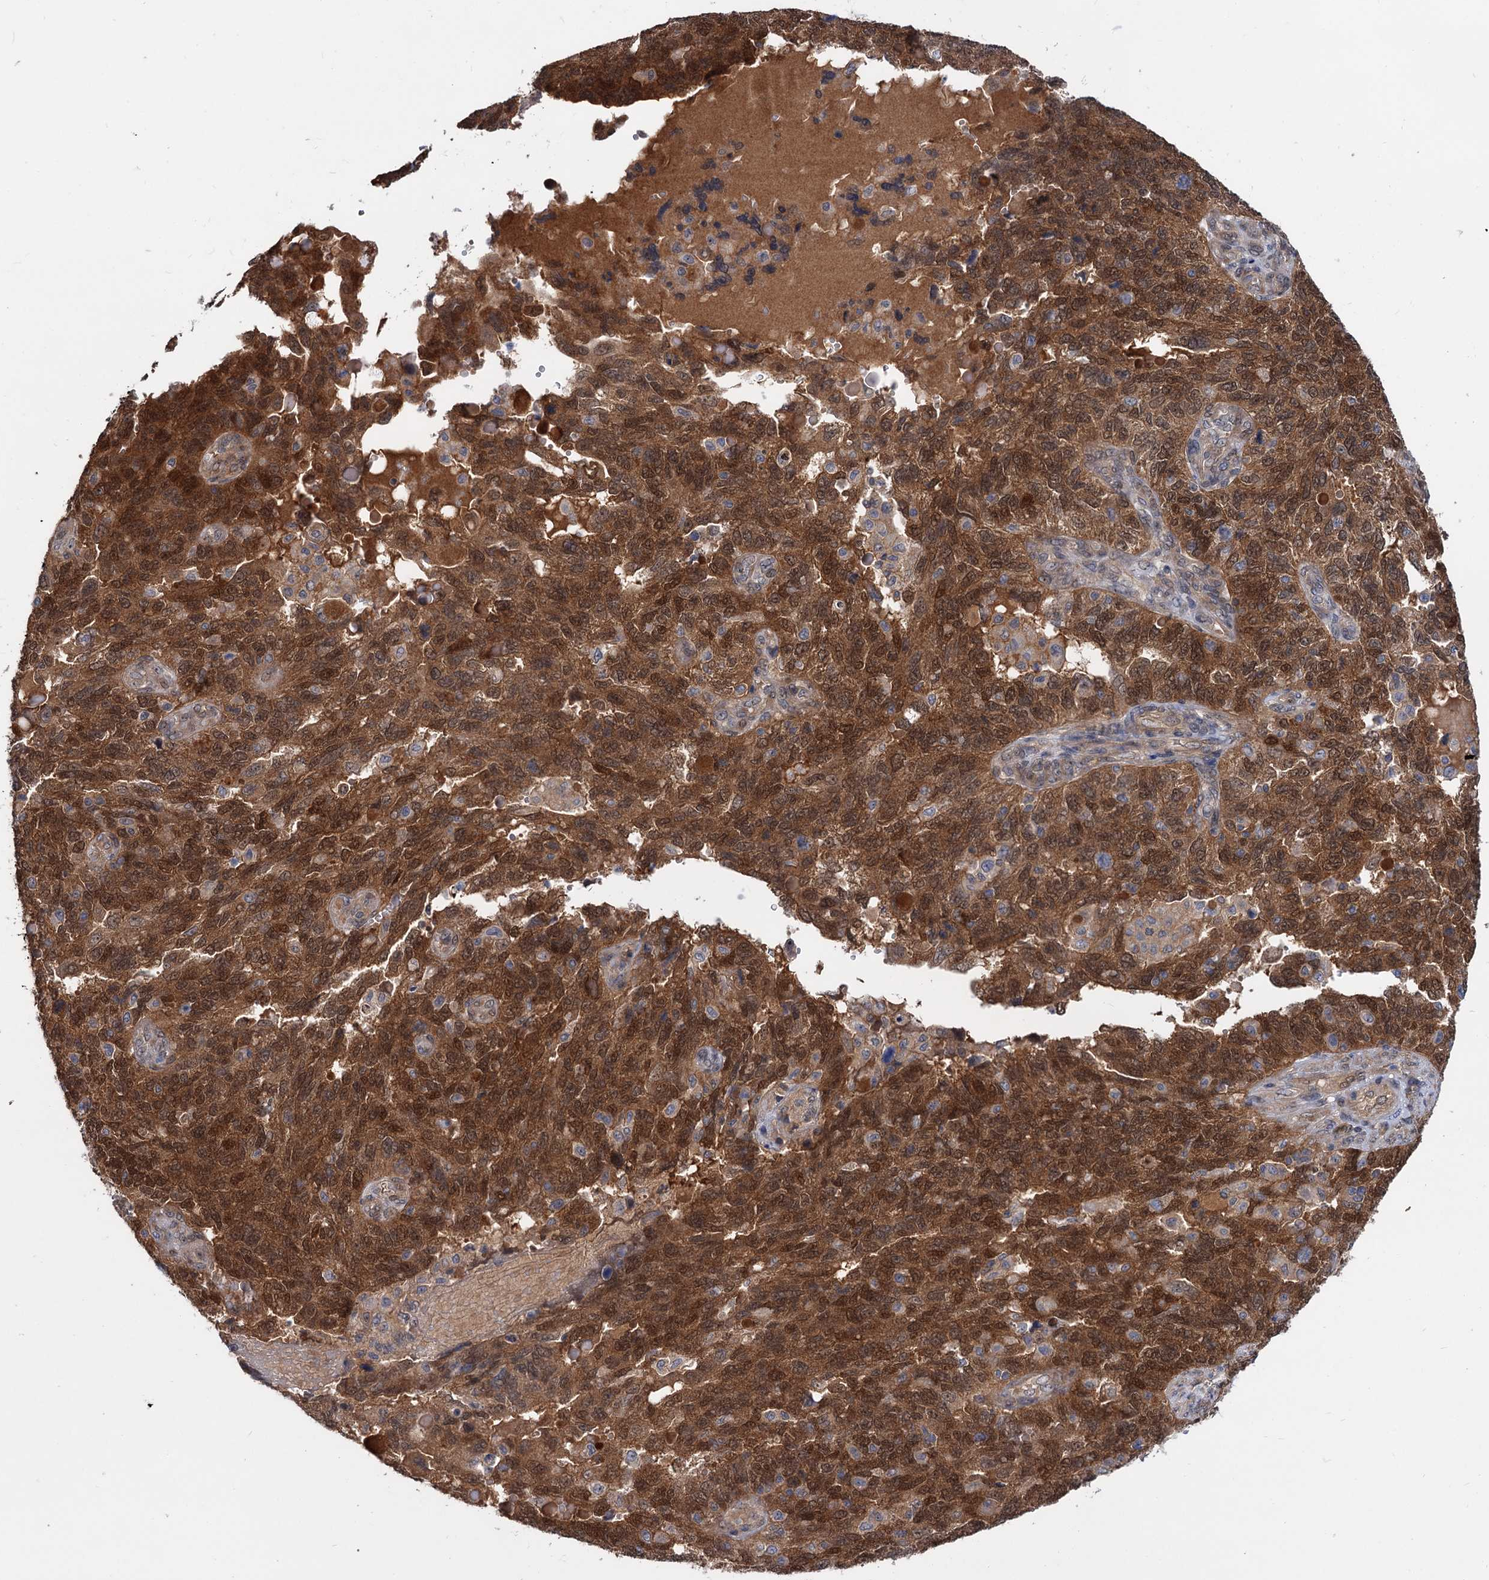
{"staining": {"intensity": "strong", "quantity": ">75%", "location": "cytoplasmic/membranous,nuclear"}, "tissue": "endometrial cancer", "cell_type": "Tumor cells", "image_type": "cancer", "snomed": [{"axis": "morphology", "description": "Adenocarcinoma, NOS"}, {"axis": "topography", "description": "Endometrium"}], "caption": "Tumor cells show strong cytoplasmic/membranous and nuclear positivity in about >75% of cells in endometrial cancer.", "gene": "SNX15", "patient": {"sex": "female", "age": 66}}